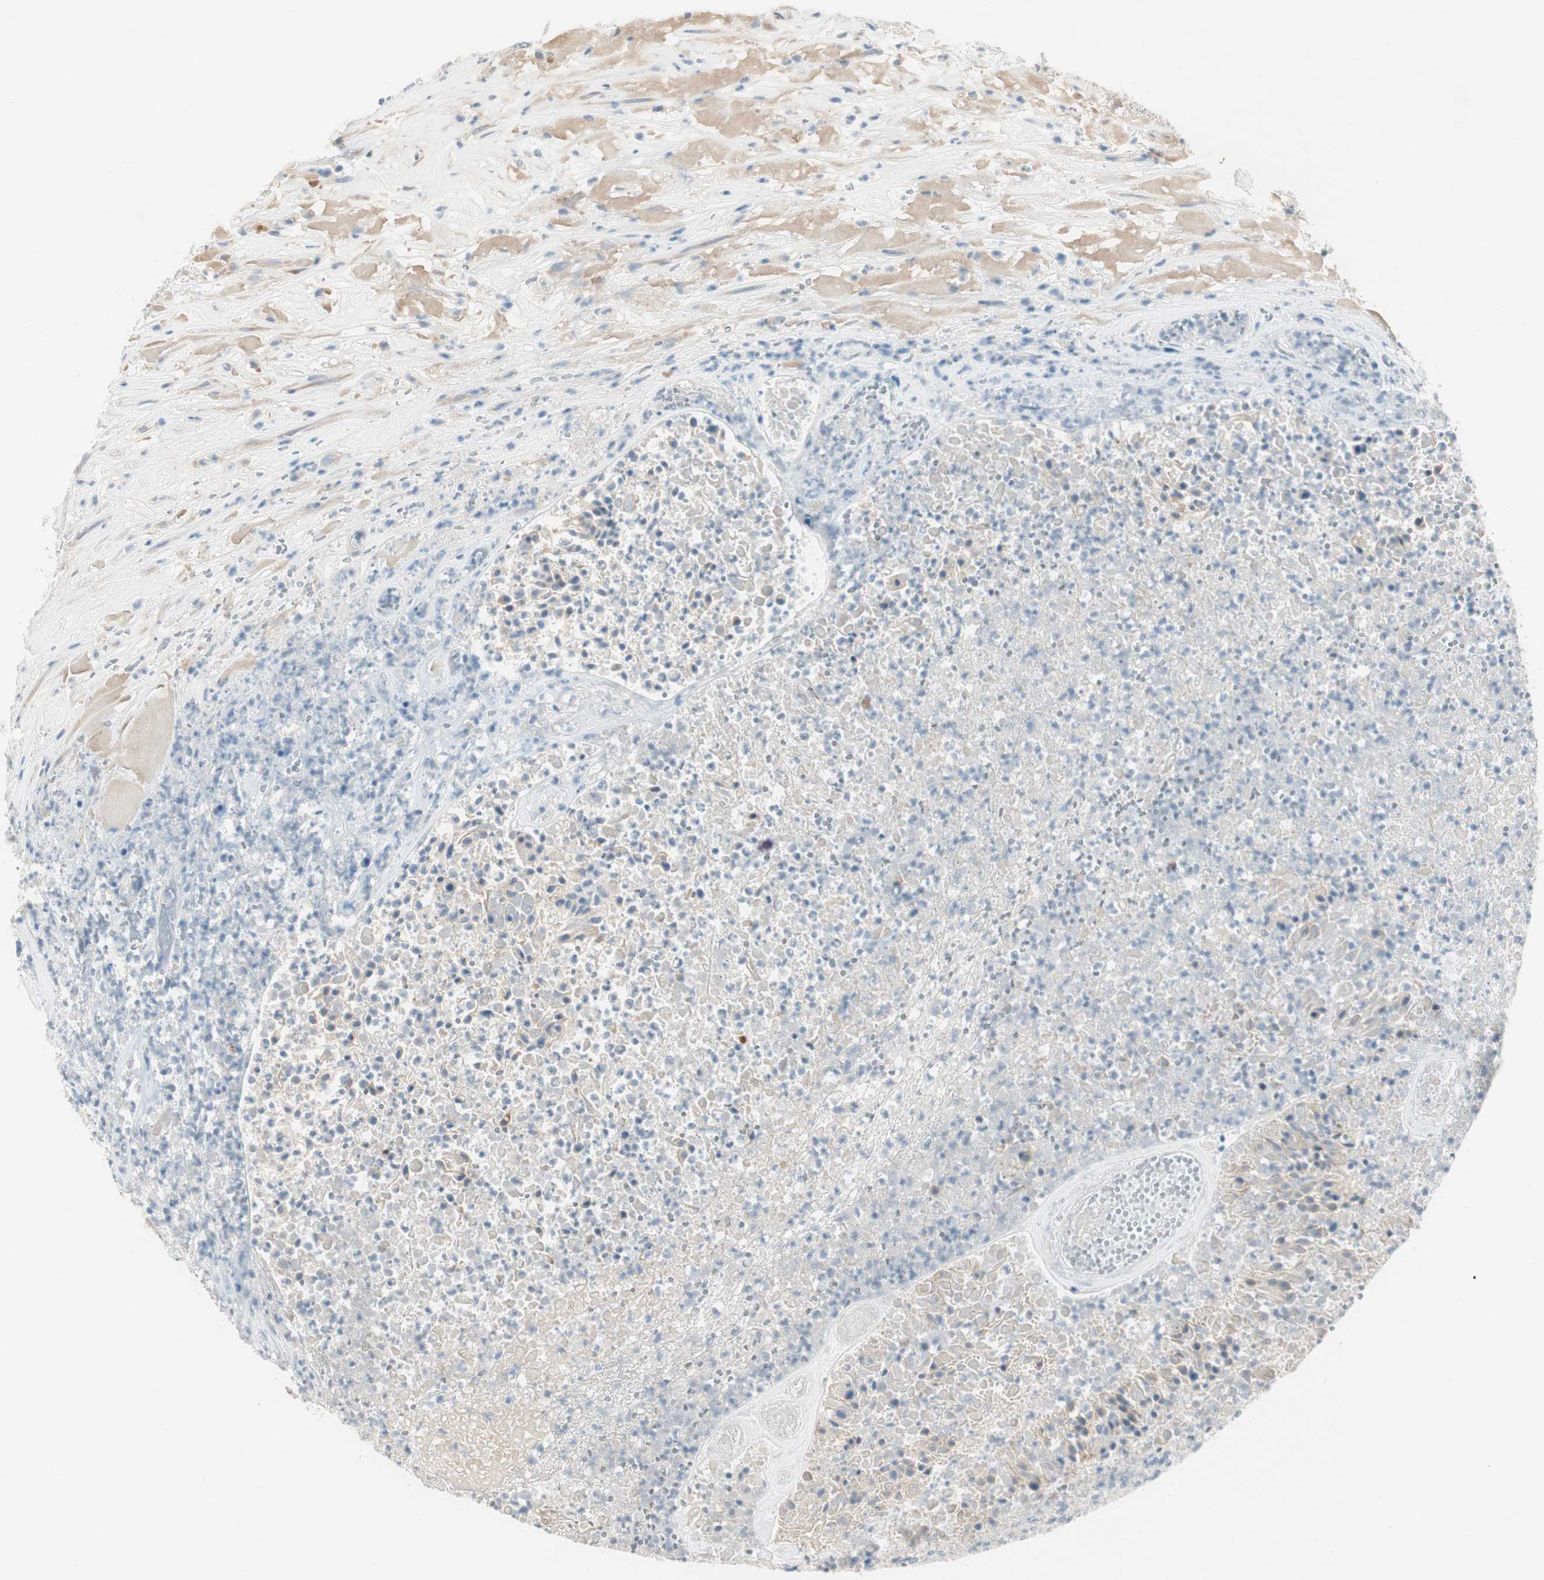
{"staining": {"intensity": "negative", "quantity": "none", "location": "none"}, "tissue": "urothelial cancer", "cell_type": "Tumor cells", "image_type": "cancer", "snomed": [{"axis": "morphology", "description": "Urothelial carcinoma, High grade"}, {"axis": "topography", "description": "Urinary bladder"}], "caption": "Immunohistochemistry (IHC) photomicrograph of urothelial carcinoma (high-grade) stained for a protein (brown), which demonstrates no expression in tumor cells.", "gene": "SPINK4", "patient": {"sex": "male", "age": 66}}